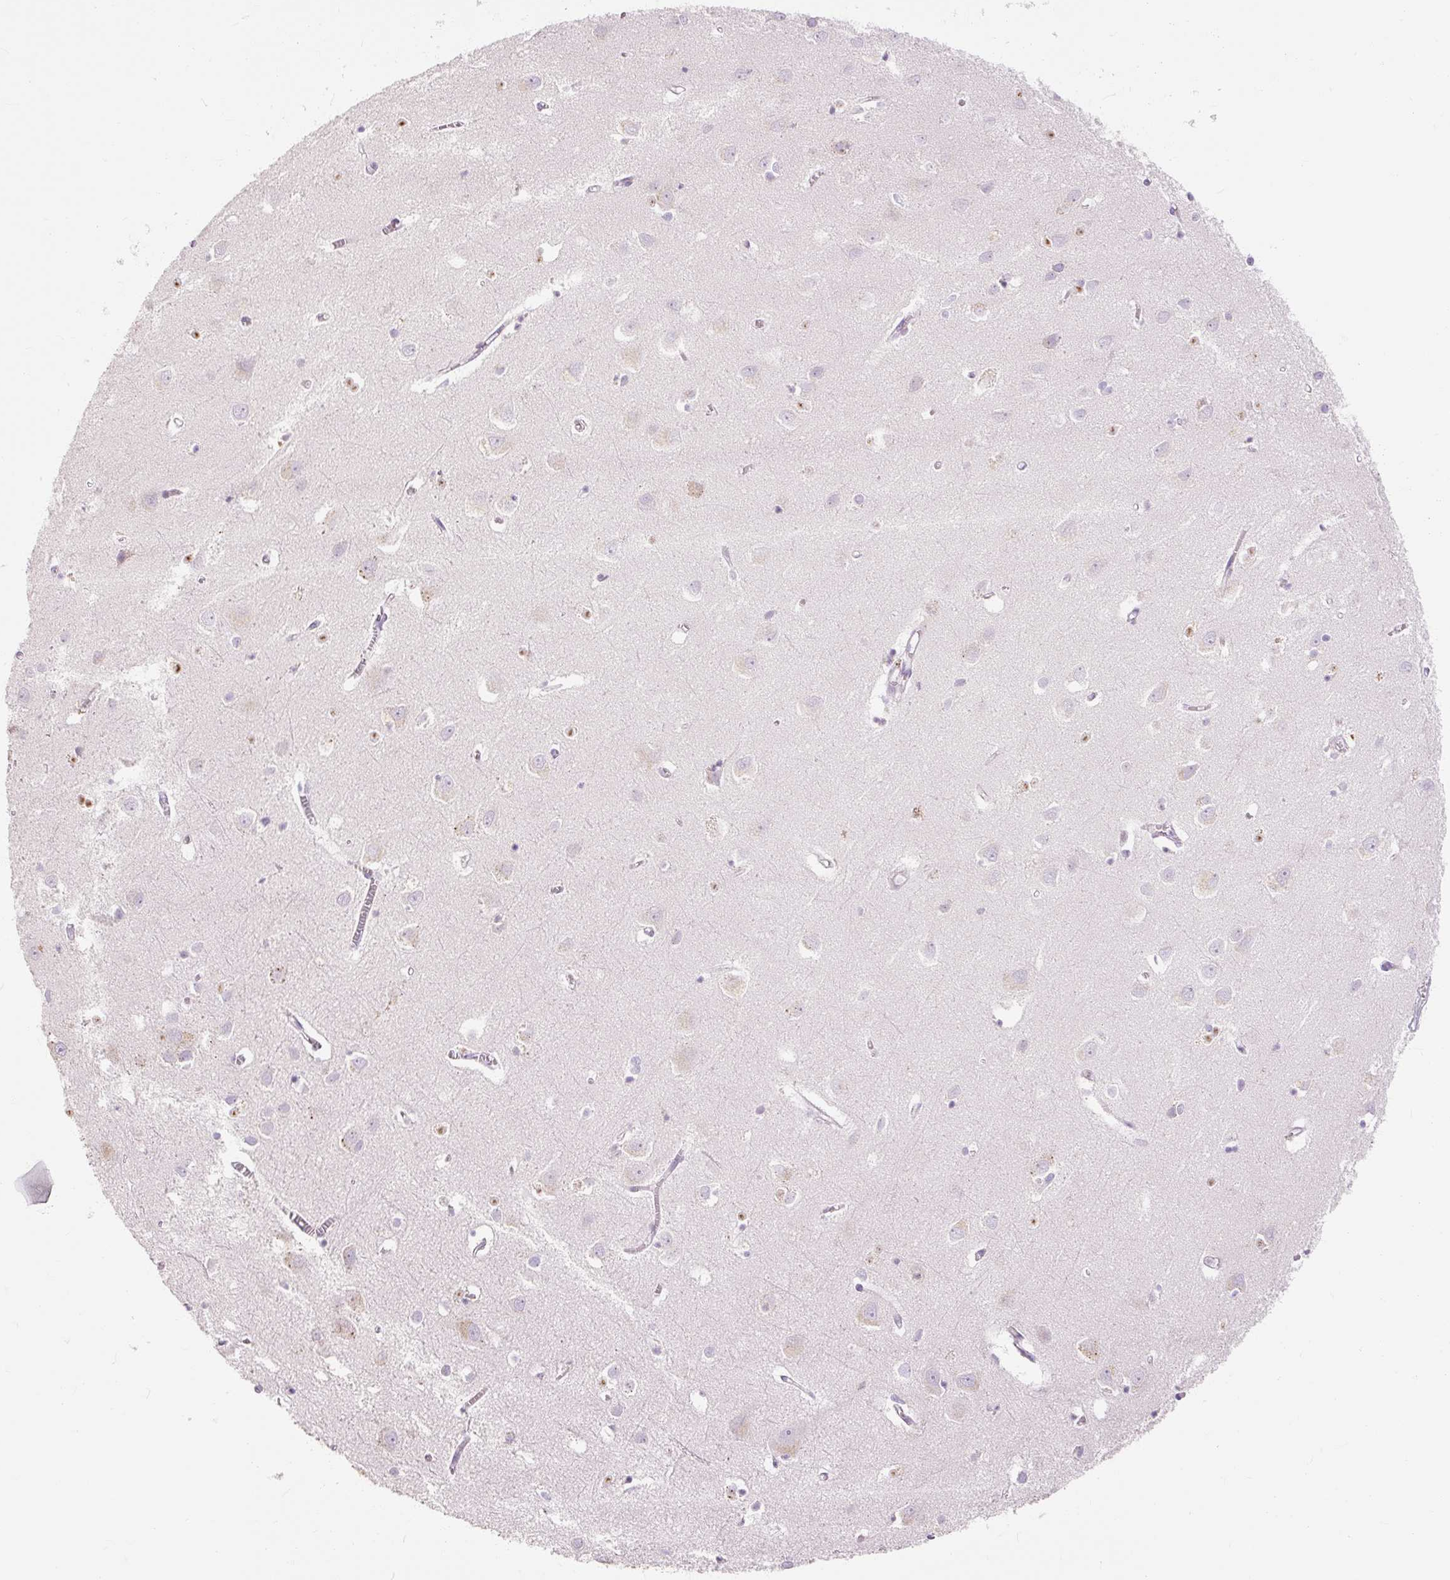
{"staining": {"intensity": "negative", "quantity": "none", "location": "none"}, "tissue": "cerebral cortex", "cell_type": "Endothelial cells", "image_type": "normal", "snomed": [{"axis": "morphology", "description": "Normal tissue, NOS"}, {"axis": "topography", "description": "Cerebral cortex"}], "caption": "Immunohistochemistry of unremarkable cerebral cortex demonstrates no expression in endothelial cells.", "gene": "NFE2L3", "patient": {"sex": "male", "age": 70}}